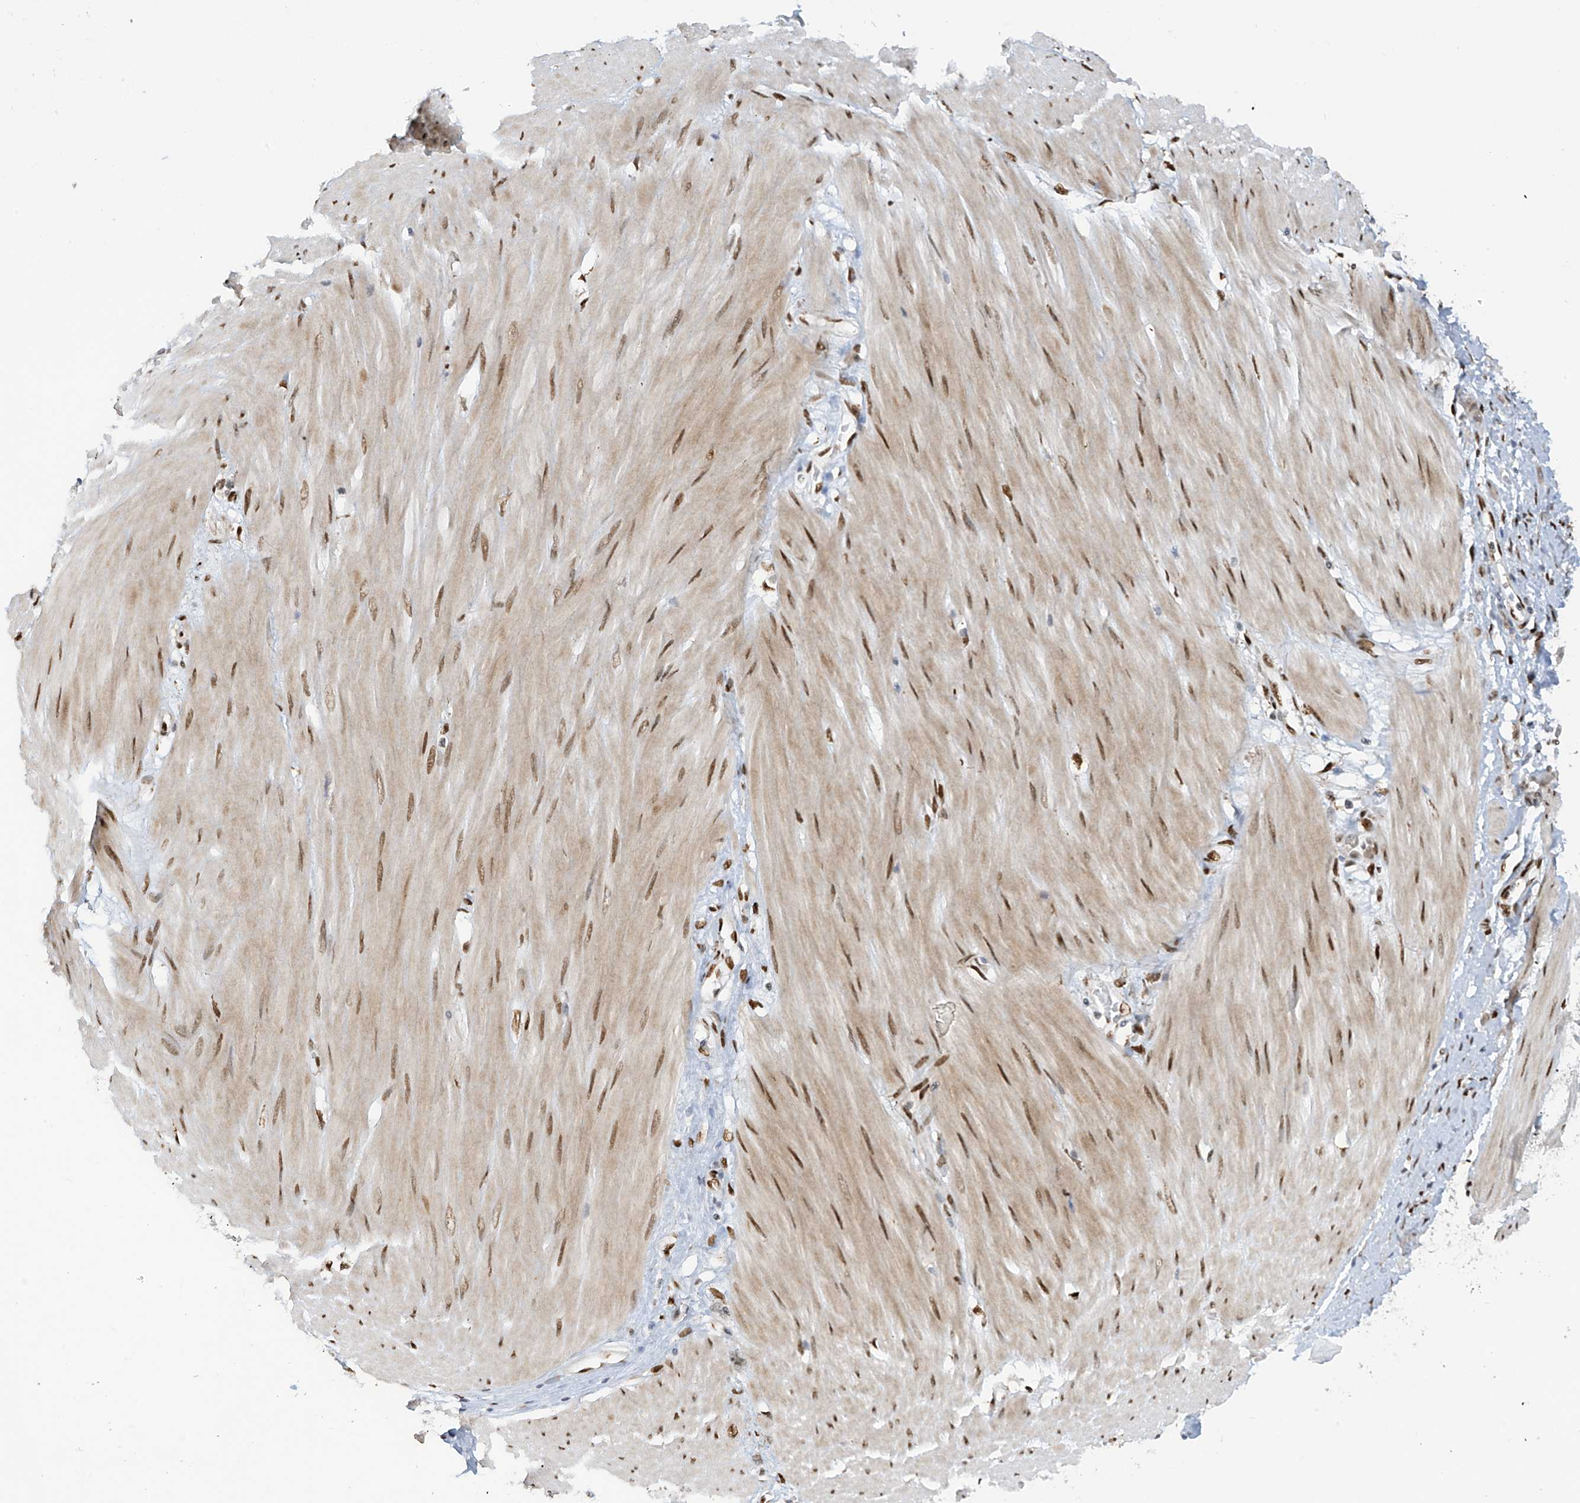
{"staining": {"intensity": "moderate", "quantity": ">75%", "location": "nuclear"}, "tissue": "stomach cancer", "cell_type": "Tumor cells", "image_type": "cancer", "snomed": [{"axis": "morphology", "description": "Adenocarcinoma, NOS"}, {"axis": "topography", "description": "Stomach"}], "caption": "DAB immunohistochemical staining of human stomach cancer (adenocarcinoma) demonstrates moderate nuclear protein staining in approximately >75% of tumor cells.", "gene": "PM20D2", "patient": {"sex": "female", "age": 76}}